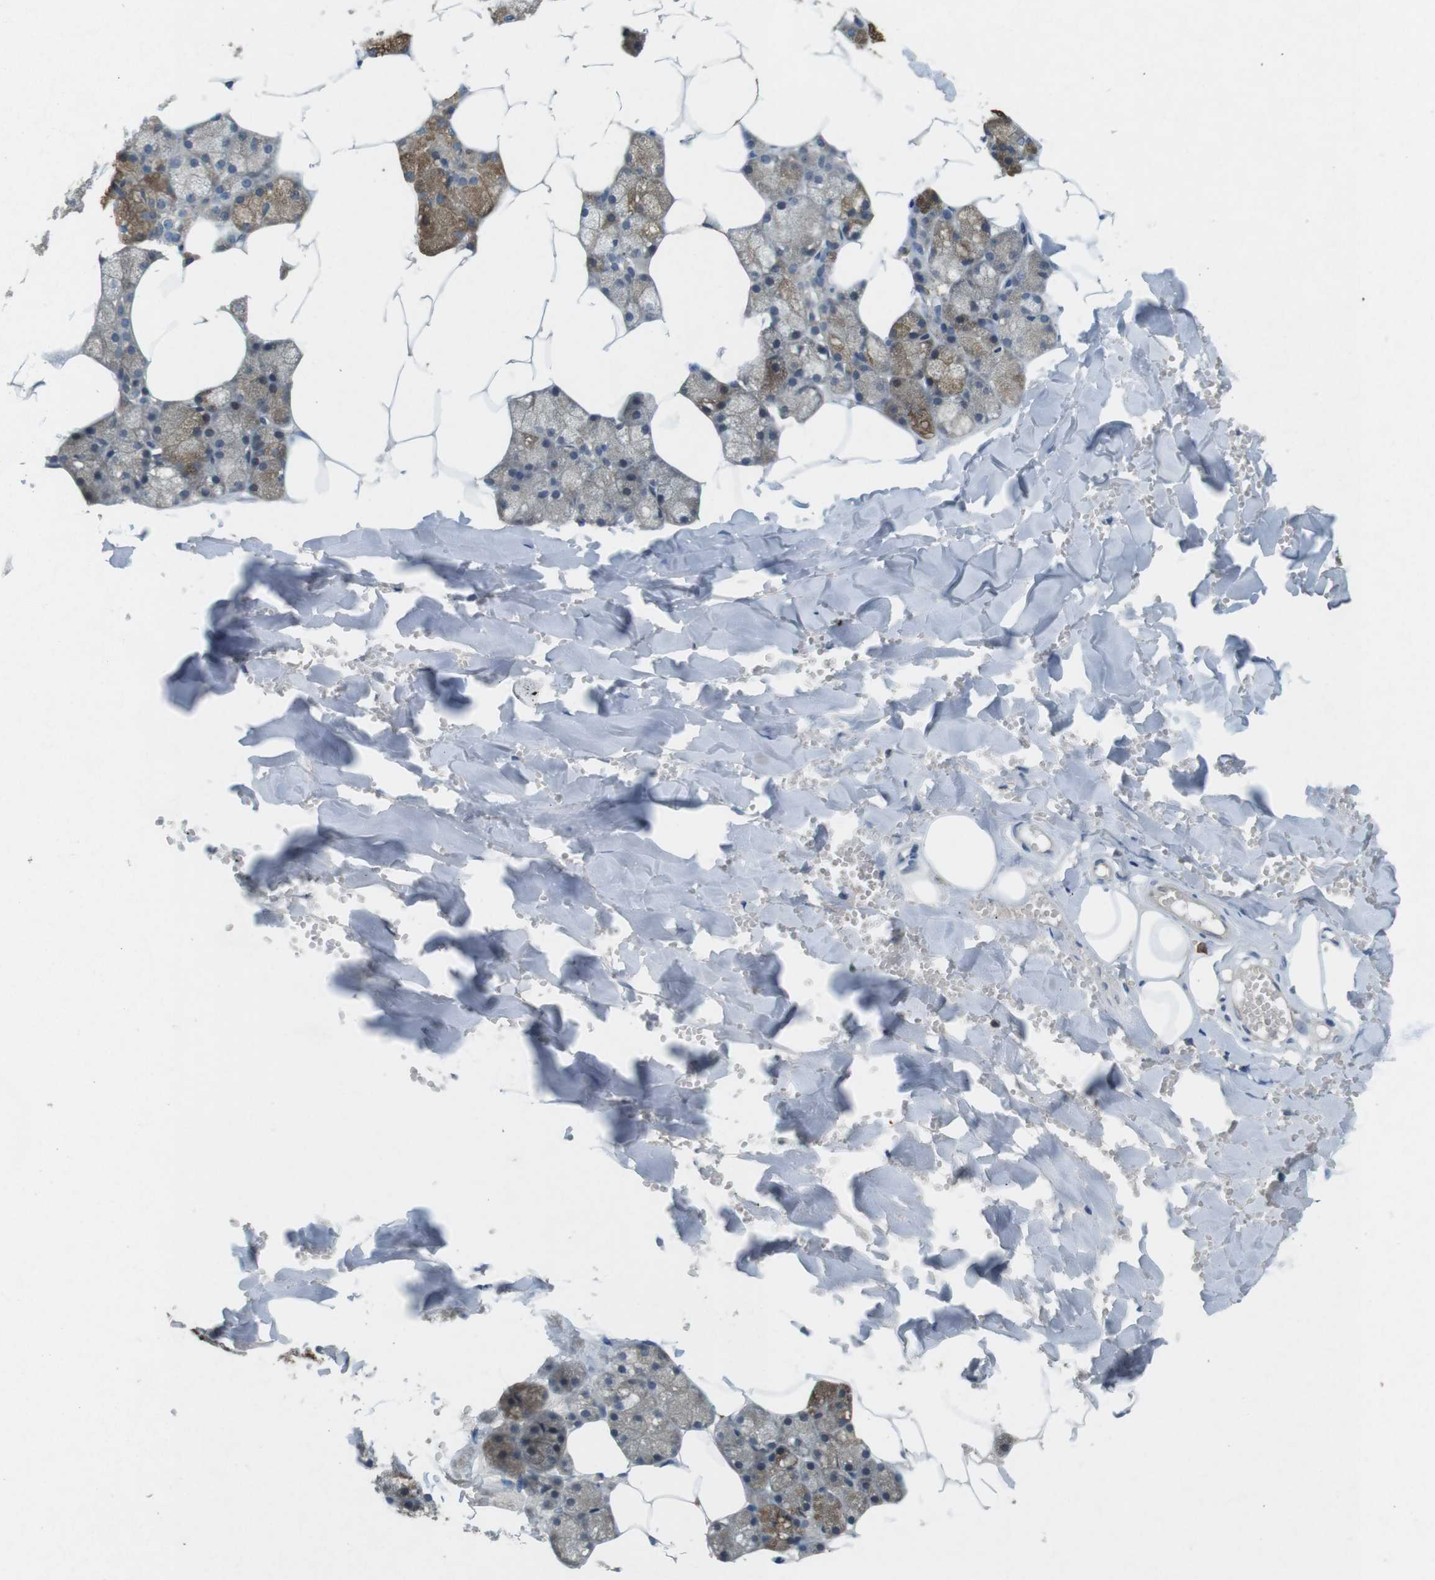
{"staining": {"intensity": "moderate", "quantity": "25%-75%", "location": "cytoplasmic/membranous"}, "tissue": "salivary gland", "cell_type": "Glandular cells", "image_type": "normal", "snomed": [{"axis": "morphology", "description": "Normal tissue, NOS"}, {"axis": "topography", "description": "Salivary gland"}], "caption": "Salivary gland stained with DAB (3,3'-diaminobenzidine) immunohistochemistry exhibits medium levels of moderate cytoplasmic/membranous positivity in about 25%-75% of glandular cells.", "gene": "SUGT1", "patient": {"sex": "male", "age": 62}}